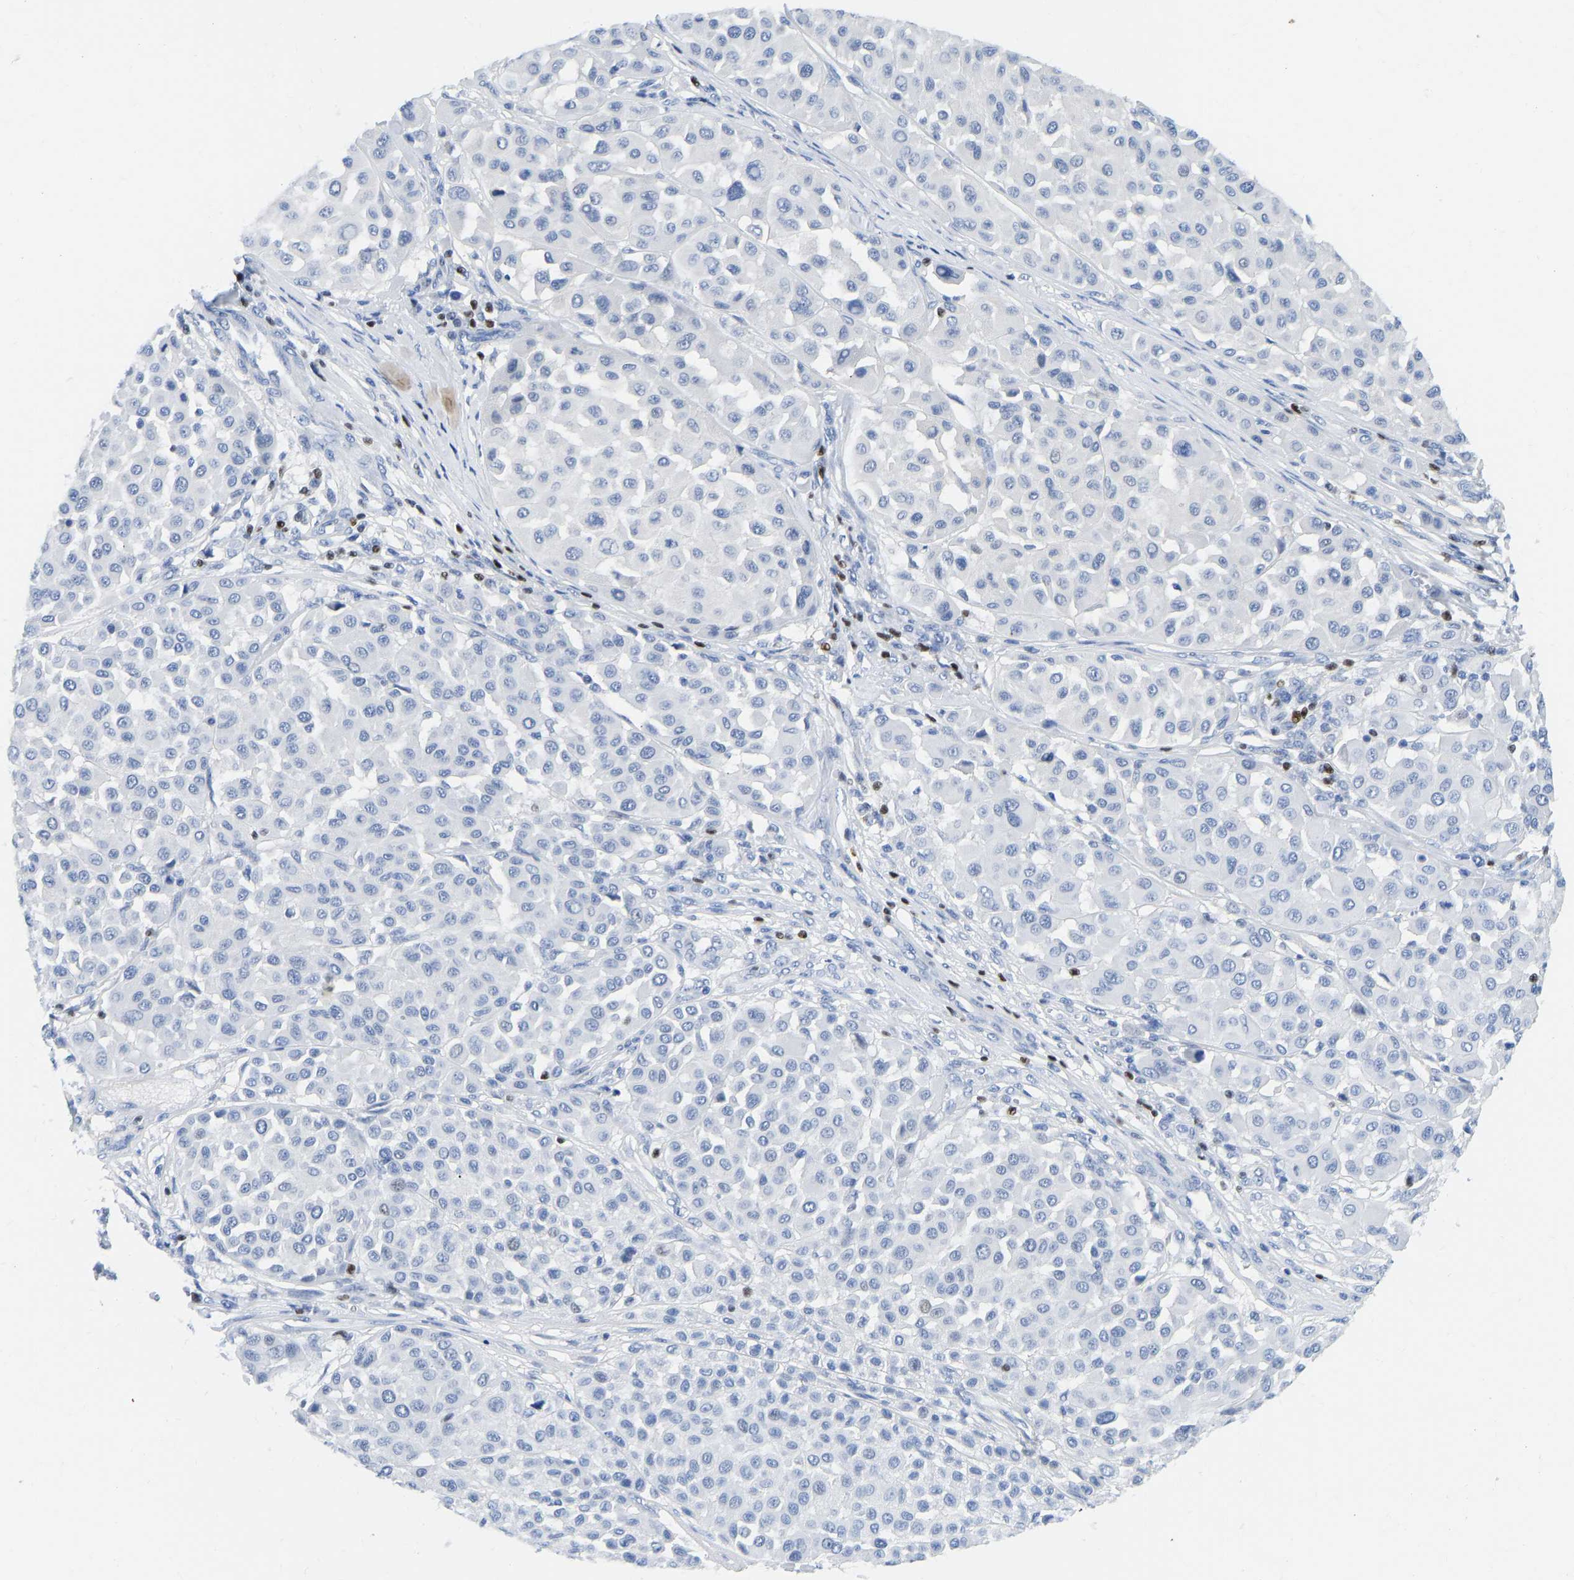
{"staining": {"intensity": "negative", "quantity": "none", "location": "none"}, "tissue": "melanoma", "cell_type": "Tumor cells", "image_type": "cancer", "snomed": [{"axis": "morphology", "description": "Malignant melanoma, Metastatic site"}, {"axis": "topography", "description": "Soft tissue"}], "caption": "Image shows no significant protein staining in tumor cells of melanoma.", "gene": "TCF7", "patient": {"sex": "male", "age": 41}}